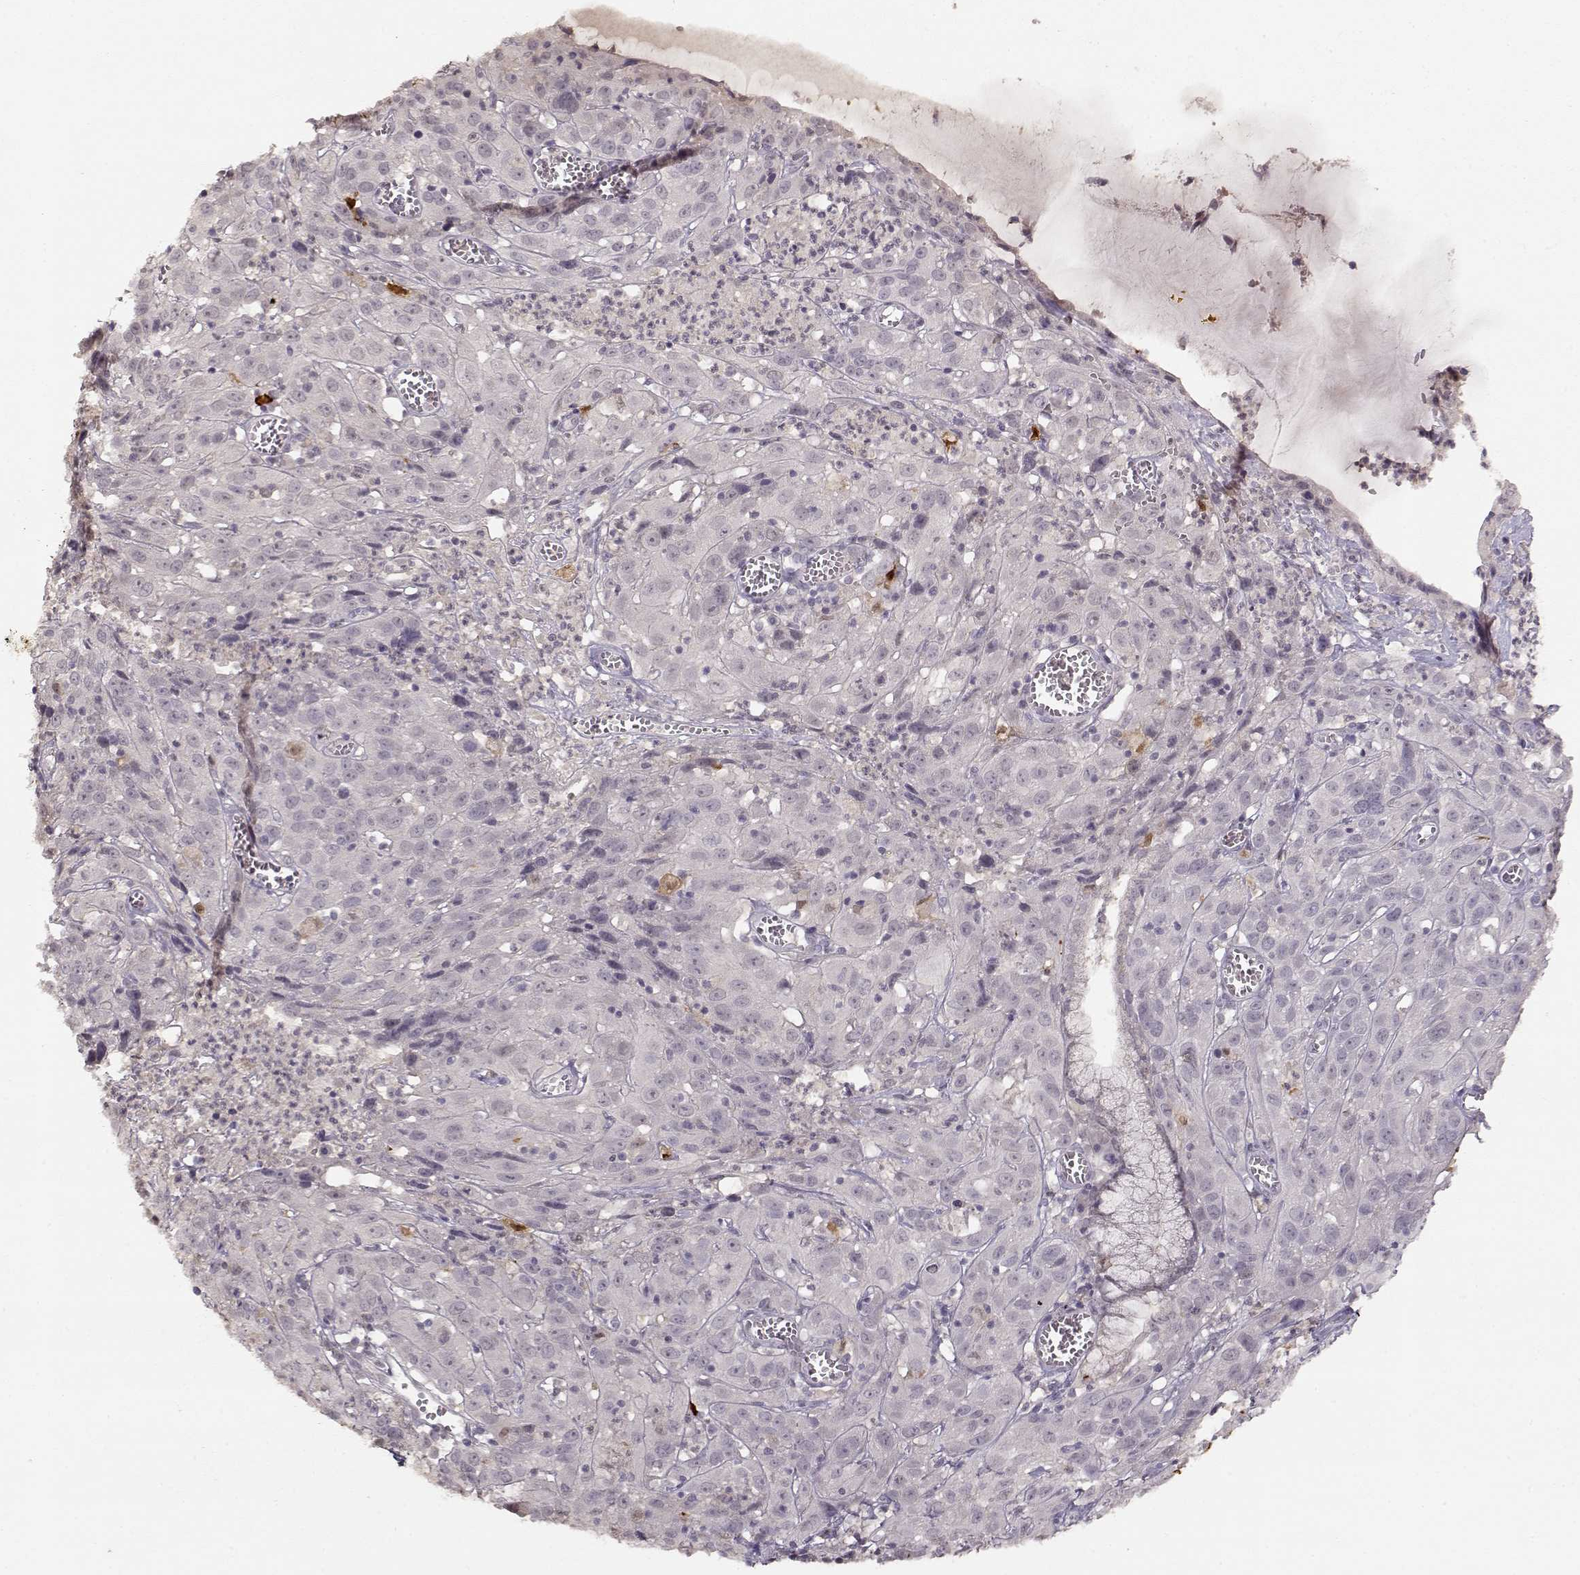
{"staining": {"intensity": "negative", "quantity": "none", "location": "none"}, "tissue": "cervical cancer", "cell_type": "Tumor cells", "image_type": "cancer", "snomed": [{"axis": "morphology", "description": "Squamous cell carcinoma, NOS"}, {"axis": "topography", "description": "Cervix"}], "caption": "An immunohistochemistry (IHC) micrograph of cervical cancer (squamous cell carcinoma) is shown. There is no staining in tumor cells of cervical cancer (squamous cell carcinoma).", "gene": "S100B", "patient": {"sex": "female", "age": 32}}